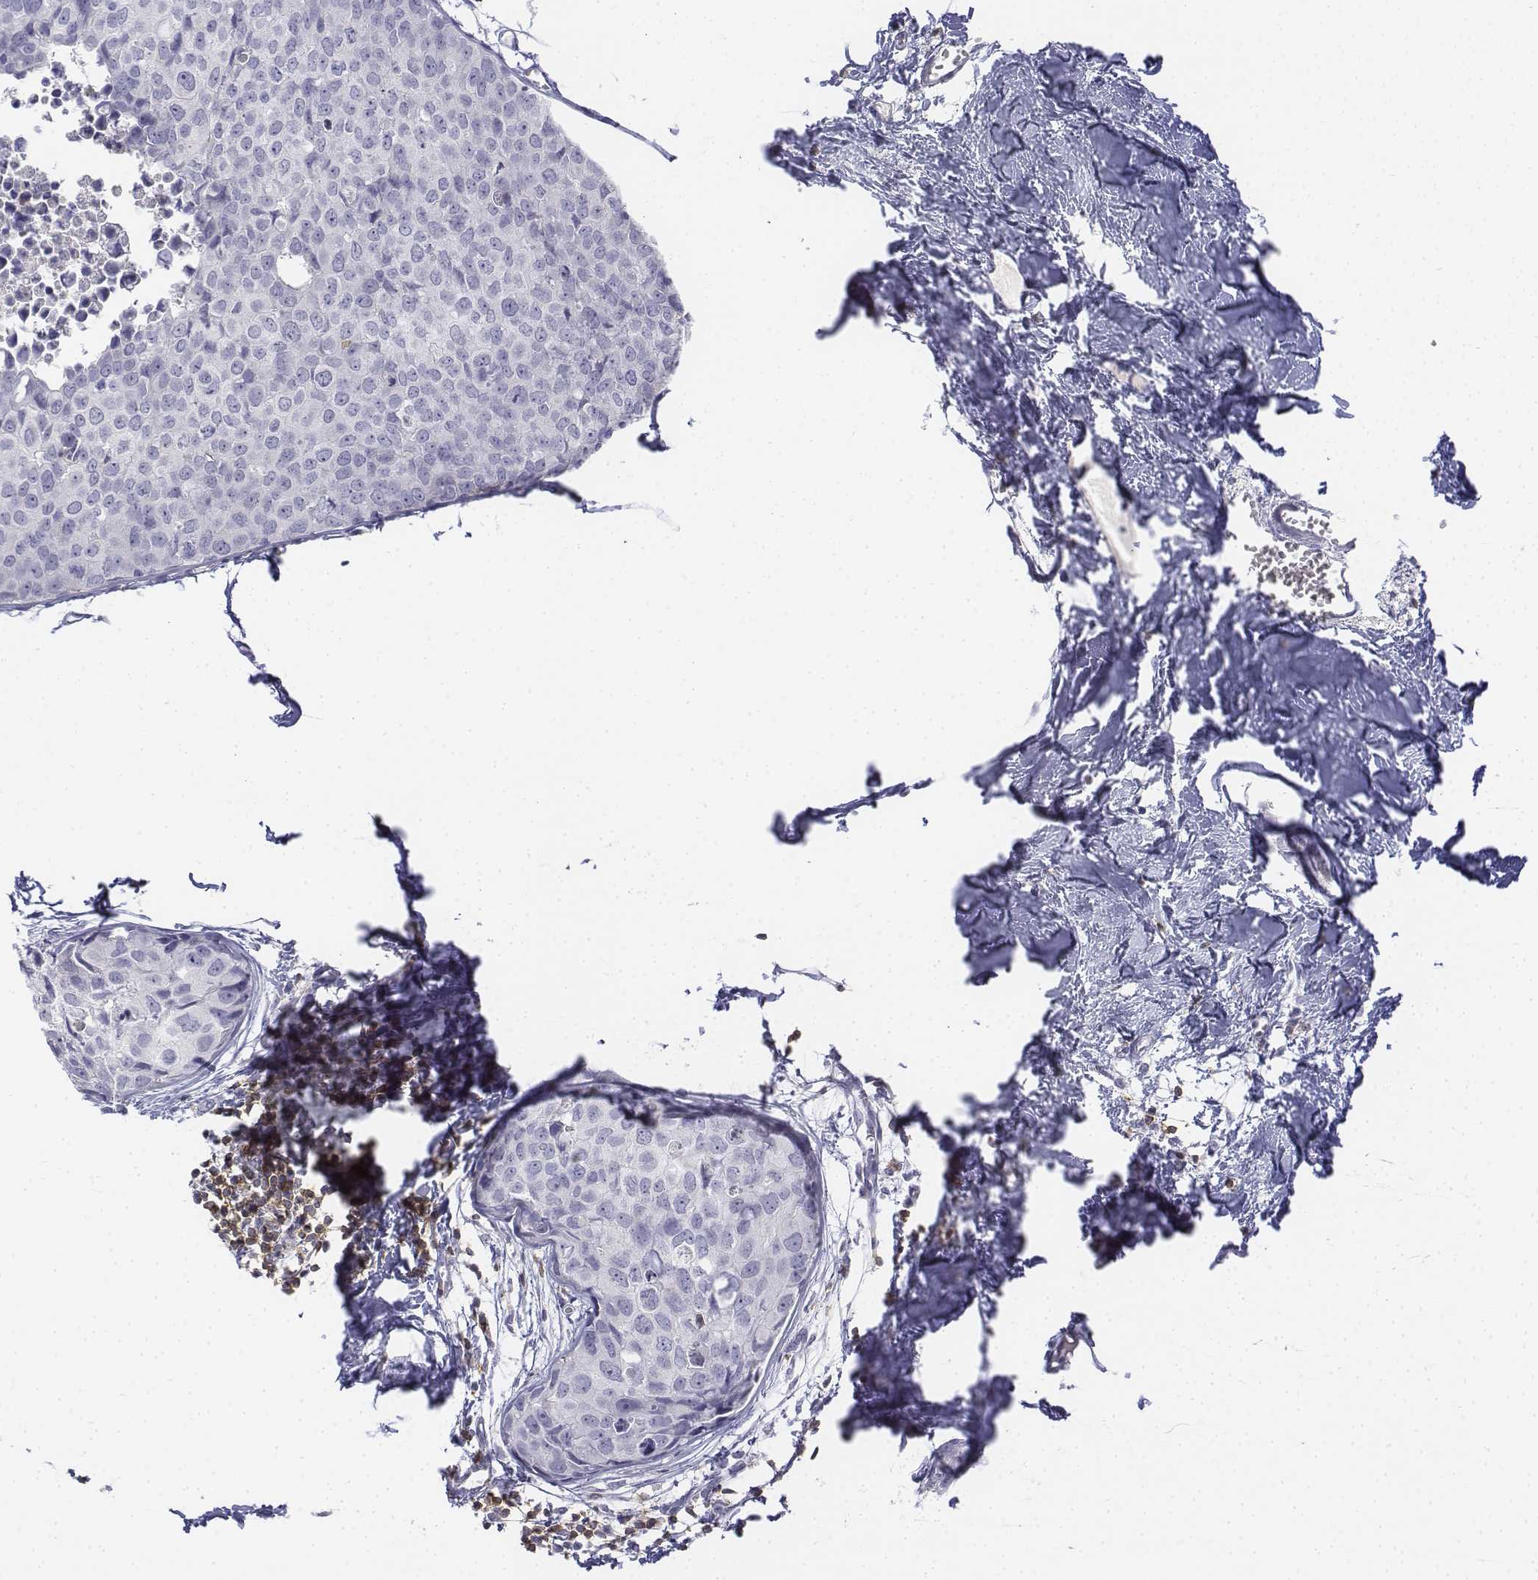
{"staining": {"intensity": "negative", "quantity": "none", "location": "none"}, "tissue": "breast cancer", "cell_type": "Tumor cells", "image_type": "cancer", "snomed": [{"axis": "morphology", "description": "Duct carcinoma"}, {"axis": "topography", "description": "Breast"}], "caption": "There is no significant positivity in tumor cells of breast invasive ductal carcinoma.", "gene": "CD3E", "patient": {"sex": "female", "age": 38}}